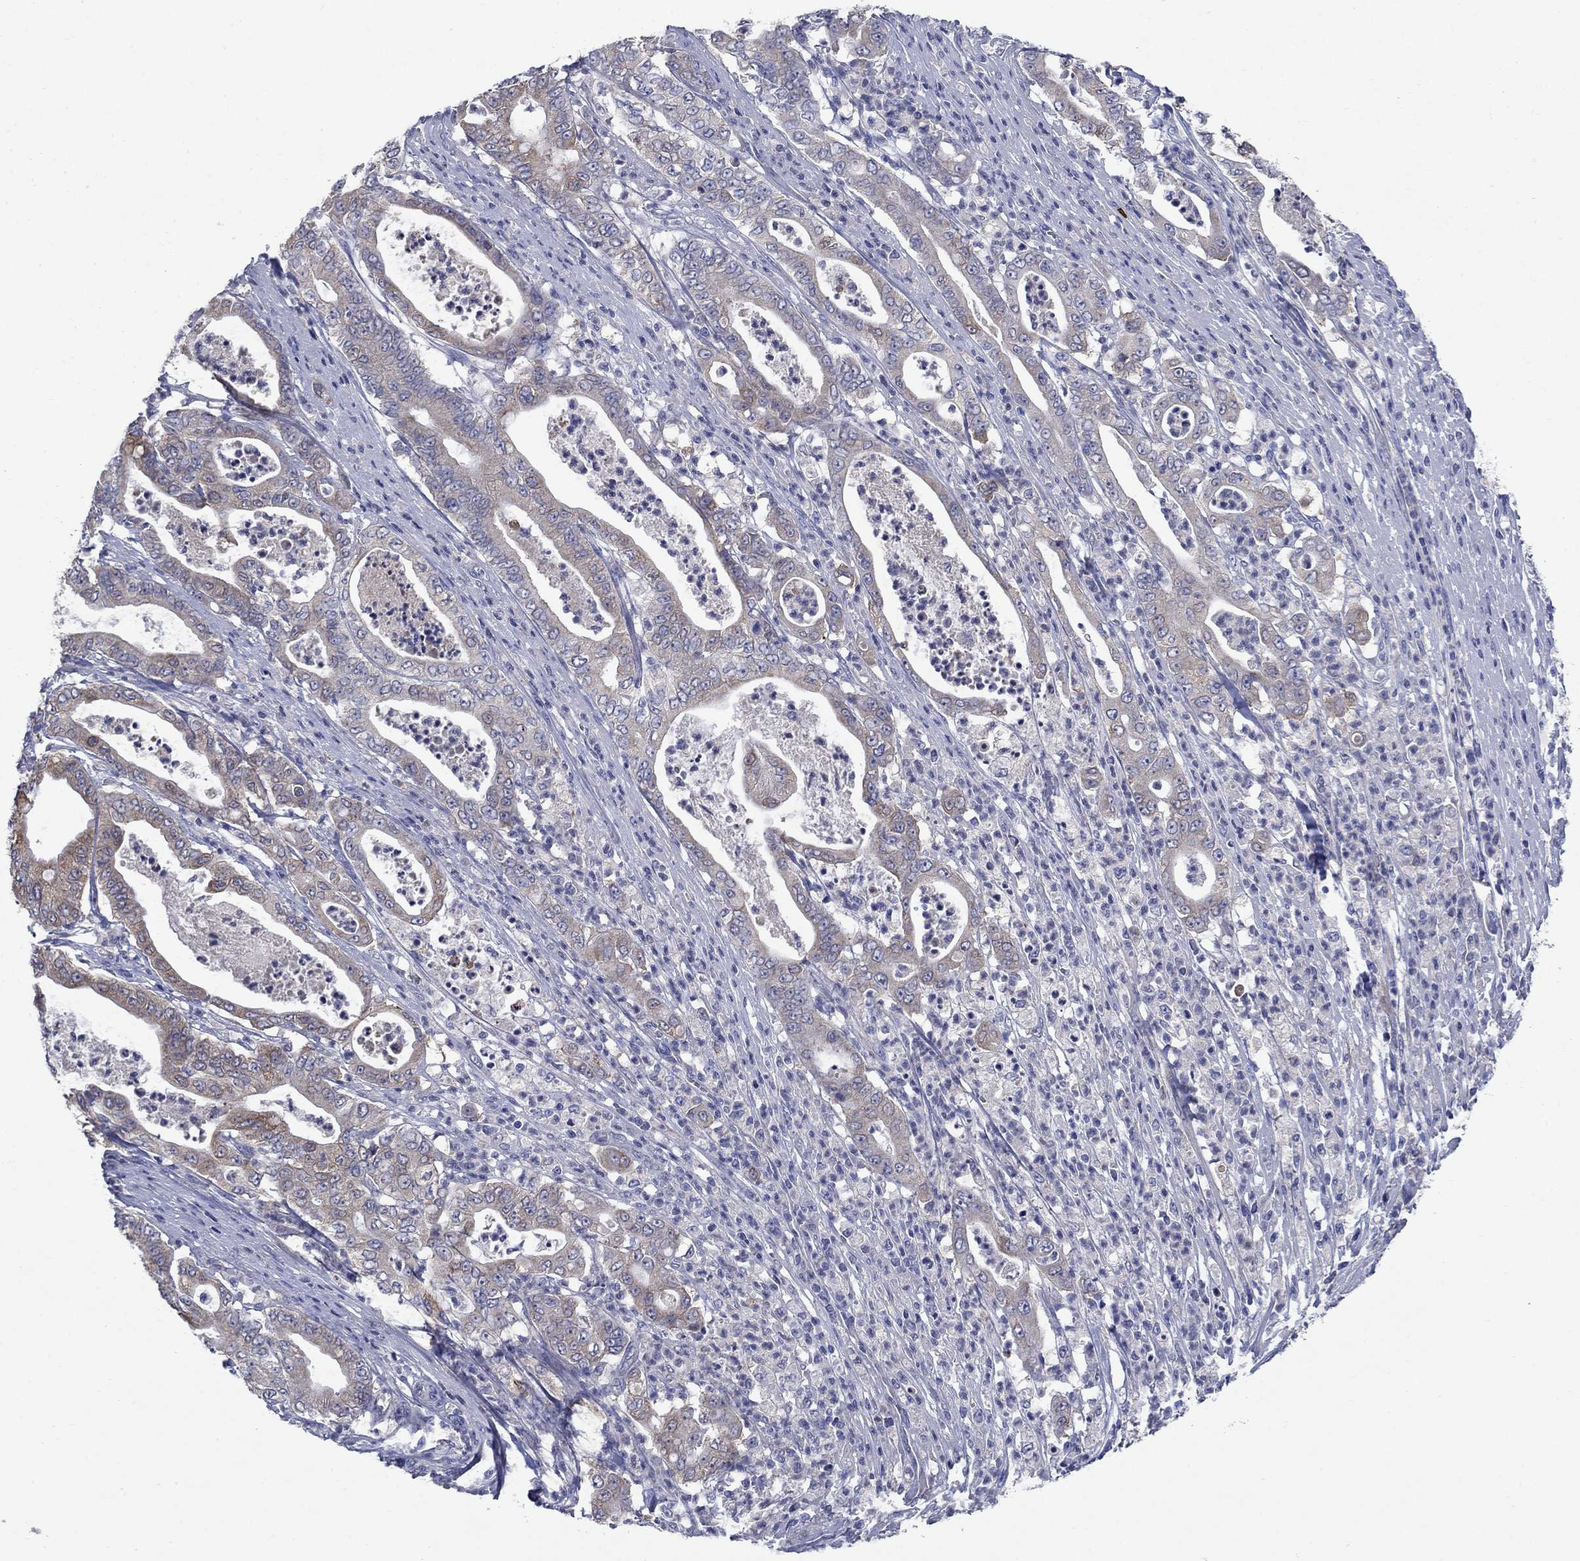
{"staining": {"intensity": "moderate", "quantity": "<25%", "location": "cytoplasmic/membranous"}, "tissue": "pancreatic cancer", "cell_type": "Tumor cells", "image_type": "cancer", "snomed": [{"axis": "morphology", "description": "Adenocarcinoma, NOS"}, {"axis": "topography", "description": "Pancreas"}], "caption": "Pancreatic cancer tissue reveals moderate cytoplasmic/membranous expression in about <25% of tumor cells", "gene": "SULT2B1", "patient": {"sex": "male", "age": 71}}